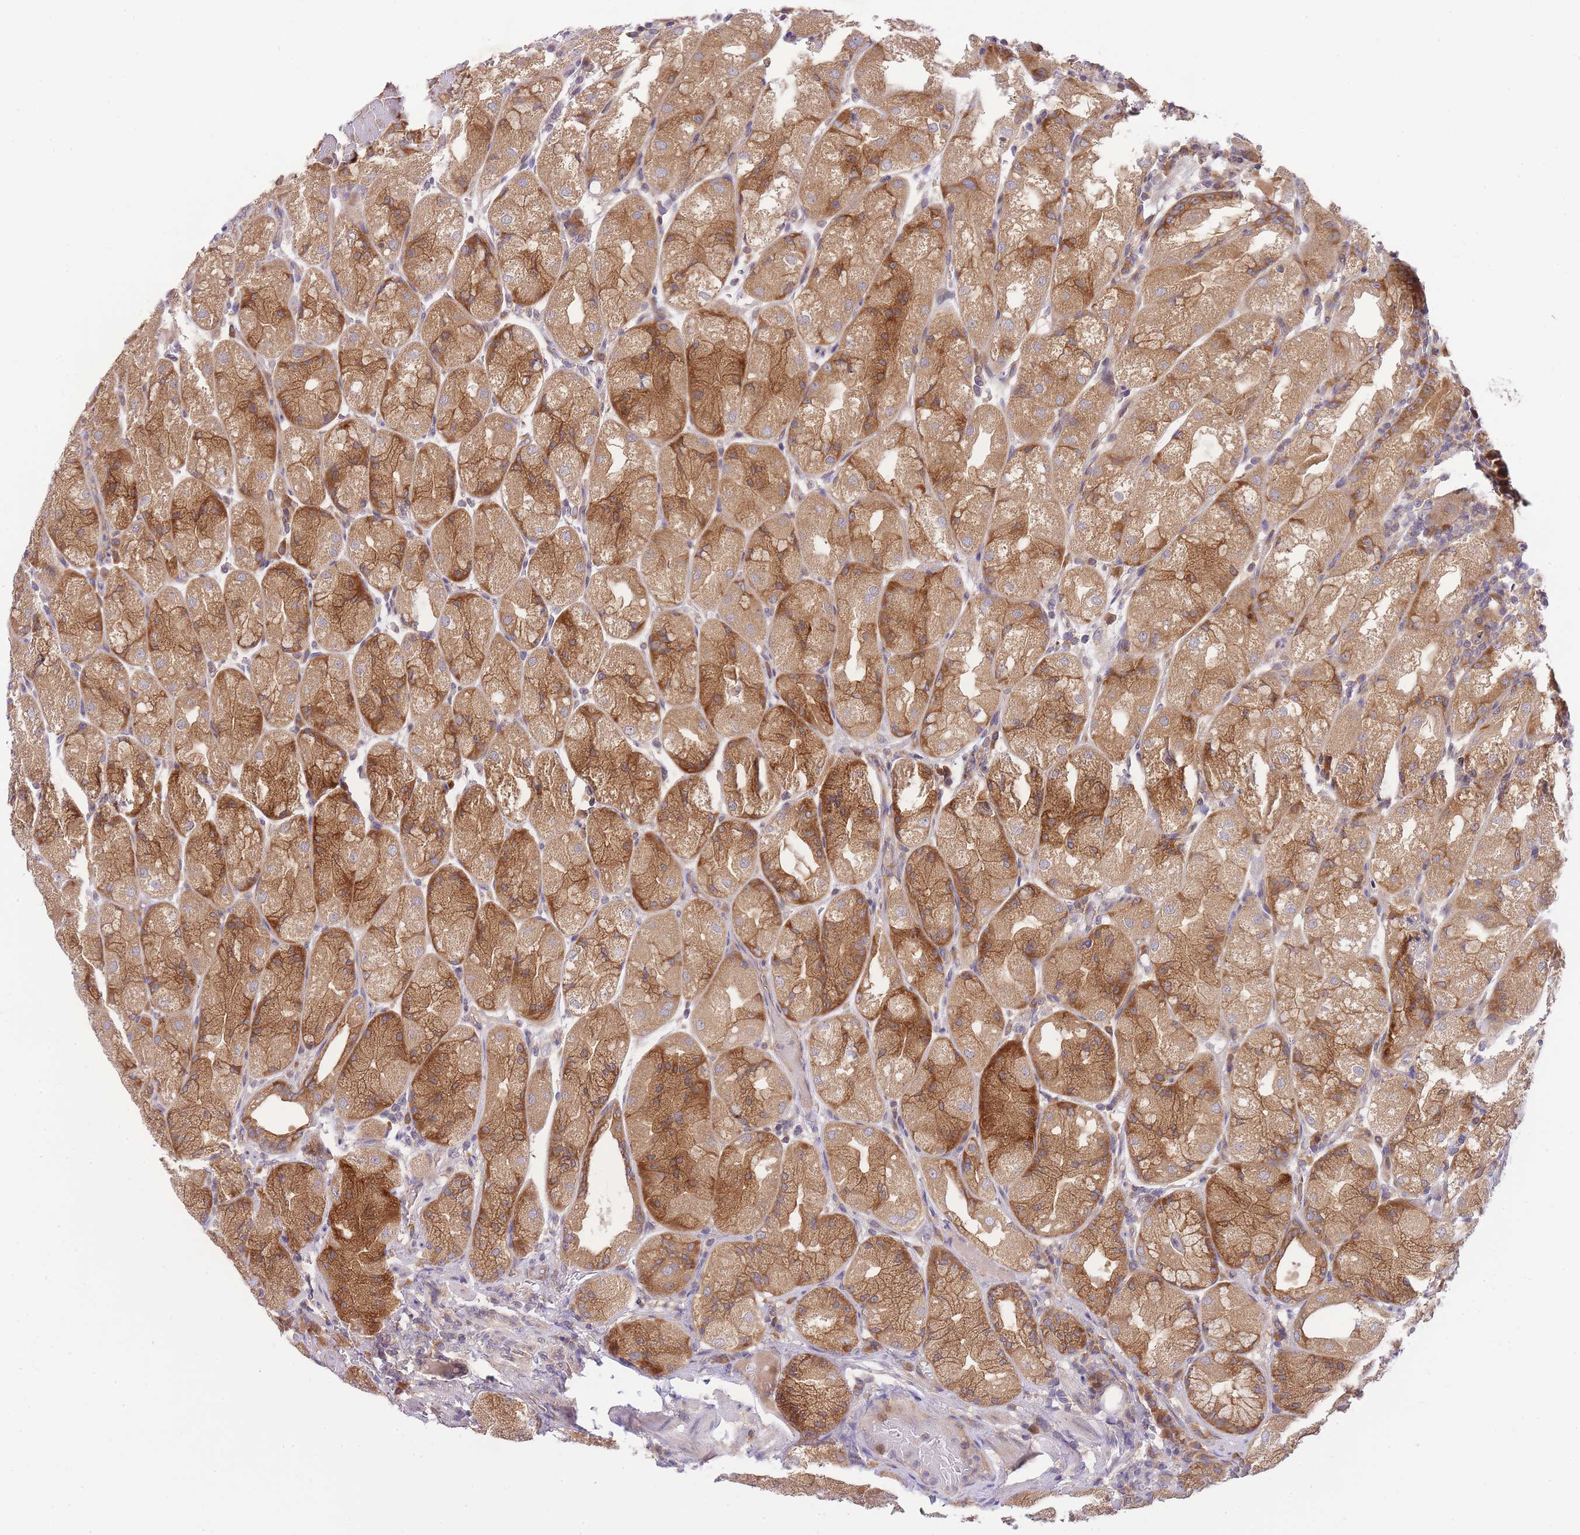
{"staining": {"intensity": "strong", "quantity": "25%-75%", "location": "cytoplasmic/membranous"}, "tissue": "stomach", "cell_type": "Glandular cells", "image_type": "normal", "snomed": [{"axis": "morphology", "description": "Normal tissue, NOS"}, {"axis": "topography", "description": "Stomach, upper"}], "caption": "Immunohistochemistry (DAB (3,3'-diaminobenzidine)) staining of normal human stomach exhibits strong cytoplasmic/membranous protein positivity in approximately 25%-75% of glandular cells. The staining is performed using DAB (3,3'-diaminobenzidine) brown chromogen to label protein expression. The nuclei are counter-stained blue using hematoxylin.", "gene": "EIF2B2", "patient": {"sex": "male", "age": 52}}